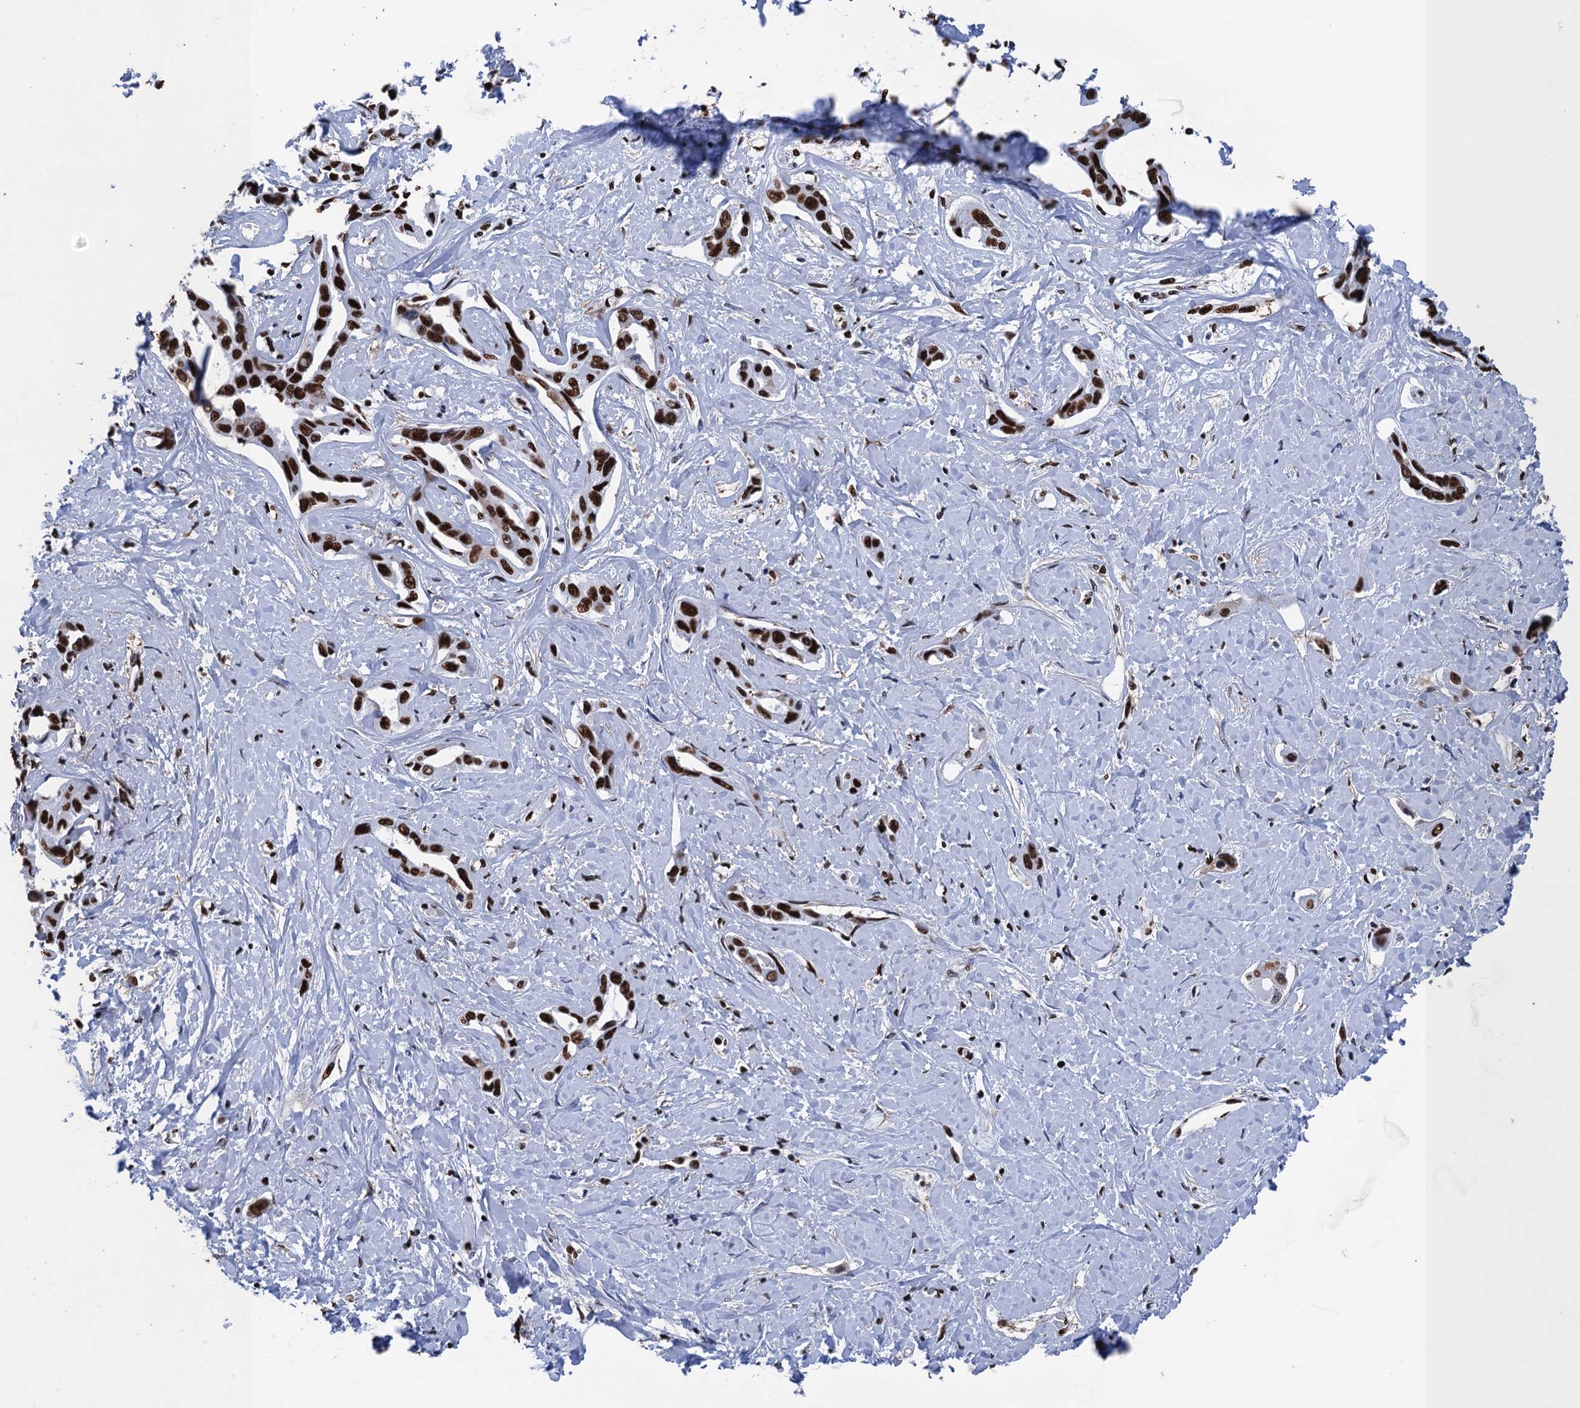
{"staining": {"intensity": "strong", "quantity": ">75%", "location": "nuclear"}, "tissue": "liver cancer", "cell_type": "Tumor cells", "image_type": "cancer", "snomed": [{"axis": "morphology", "description": "Cholangiocarcinoma"}, {"axis": "topography", "description": "Liver"}], "caption": "Immunohistochemistry (IHC) (DAB (3,3'-diaminobenzidine)) staining of human liver cancer reveals strong nuclear protein staining in about >75% of tumor cells.", "gene": "UBA2", "patient": {"sex": "male", "age": 59}}